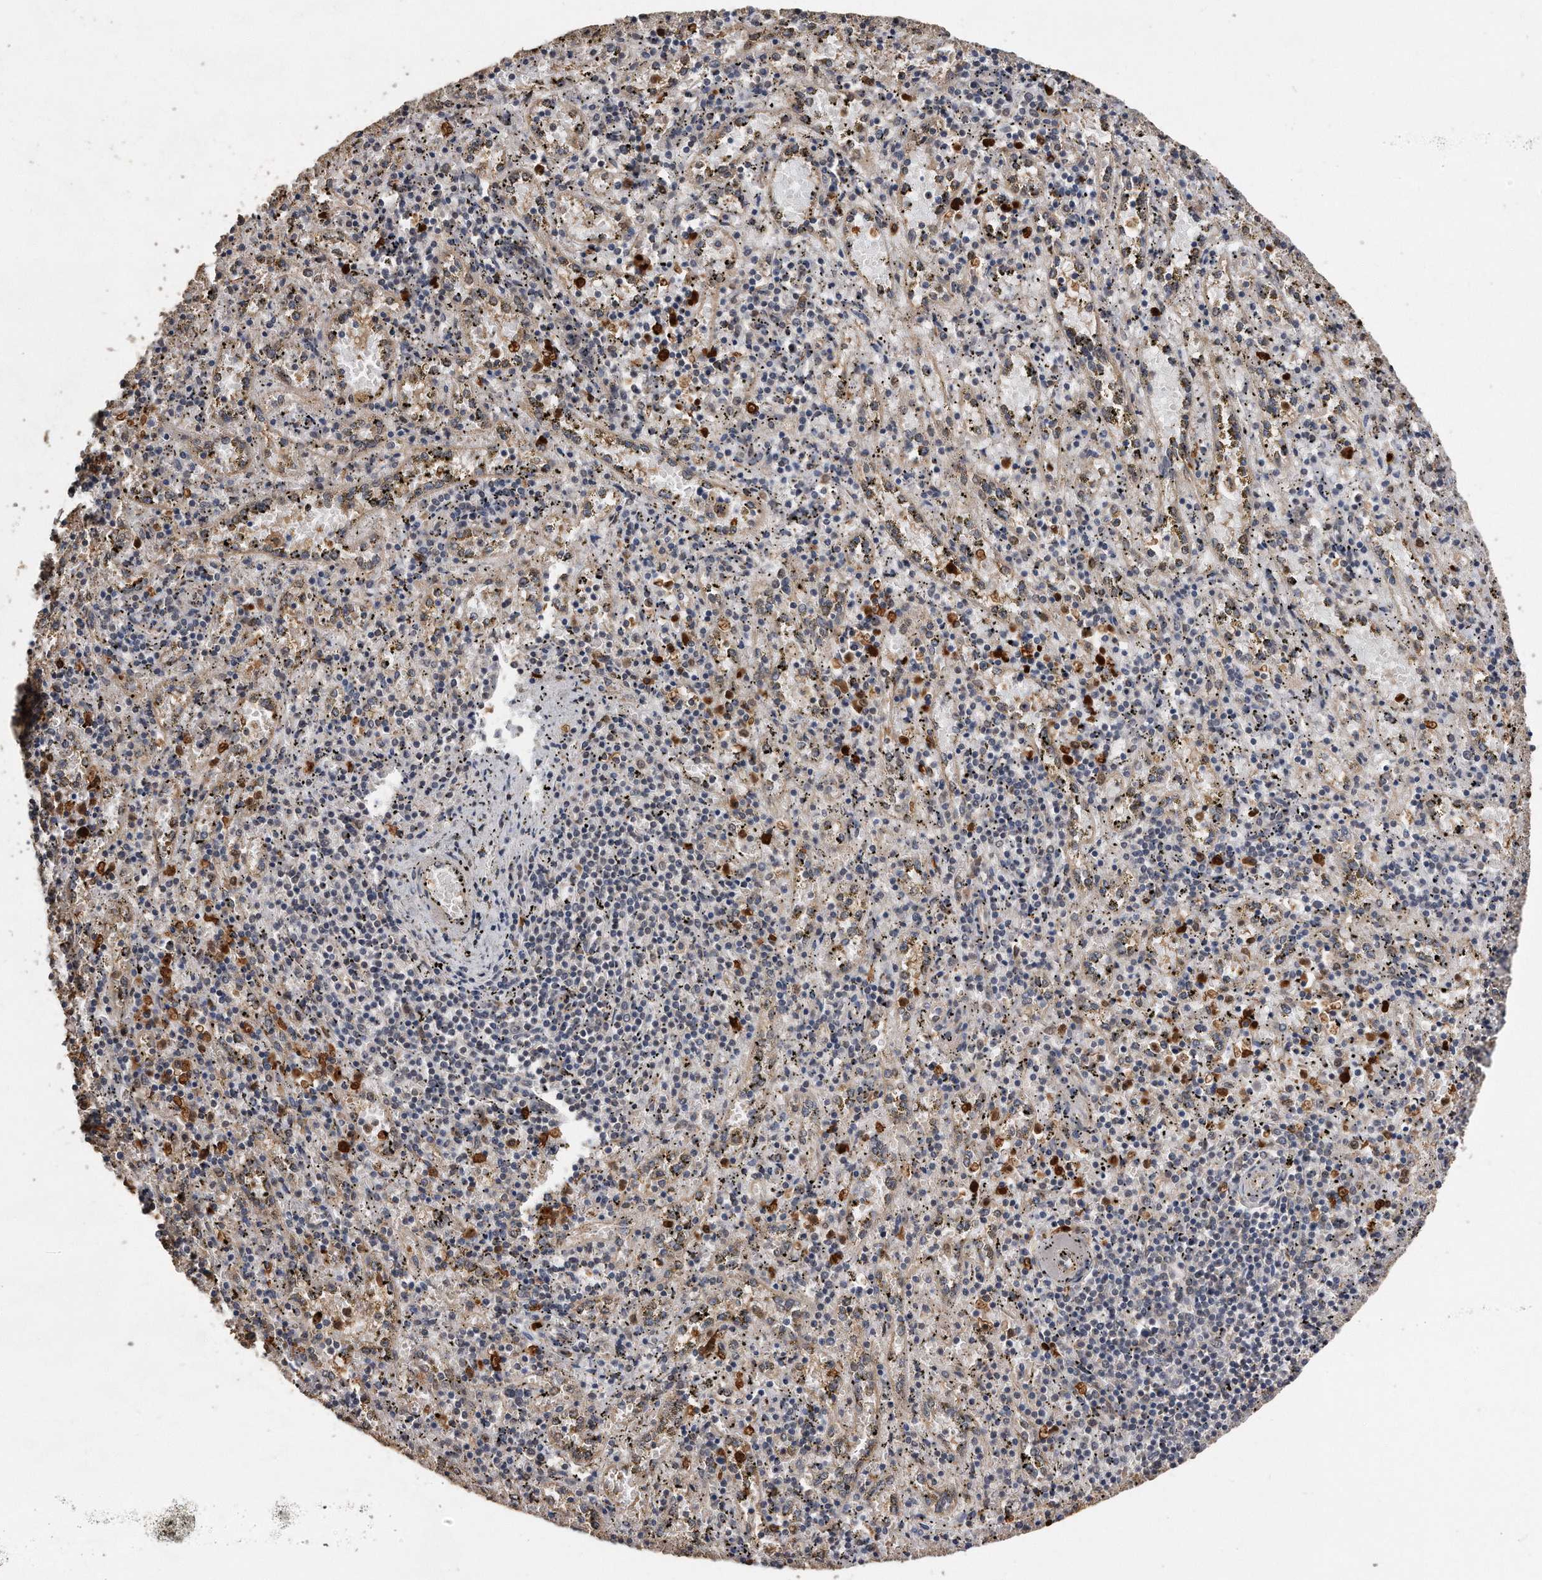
{"staining": {"intensity": "strong", "quantity": "25%-75%", "location": "cytoplasmic/membranous,nuclear"}, "tissue": "spleen", "cell_type": "Cells in red pulp", "image_type": "normal", "snomed": [{"axis": "morphology", "description": "Normal tissue, NOS"}, {"axis": "topography", "description": "Spleen"}], "caption": "Spleen stained with DAB (3,3'-diaminobenzidine) immunohistochemistry (IHC) demonstrates high levels of strong cytoplasmic/membranous,nuclear staining in approximately 25%-75% of cells in red pulp.", "gene": "PELO", "patient": {"sex": "male", "age": 11}}